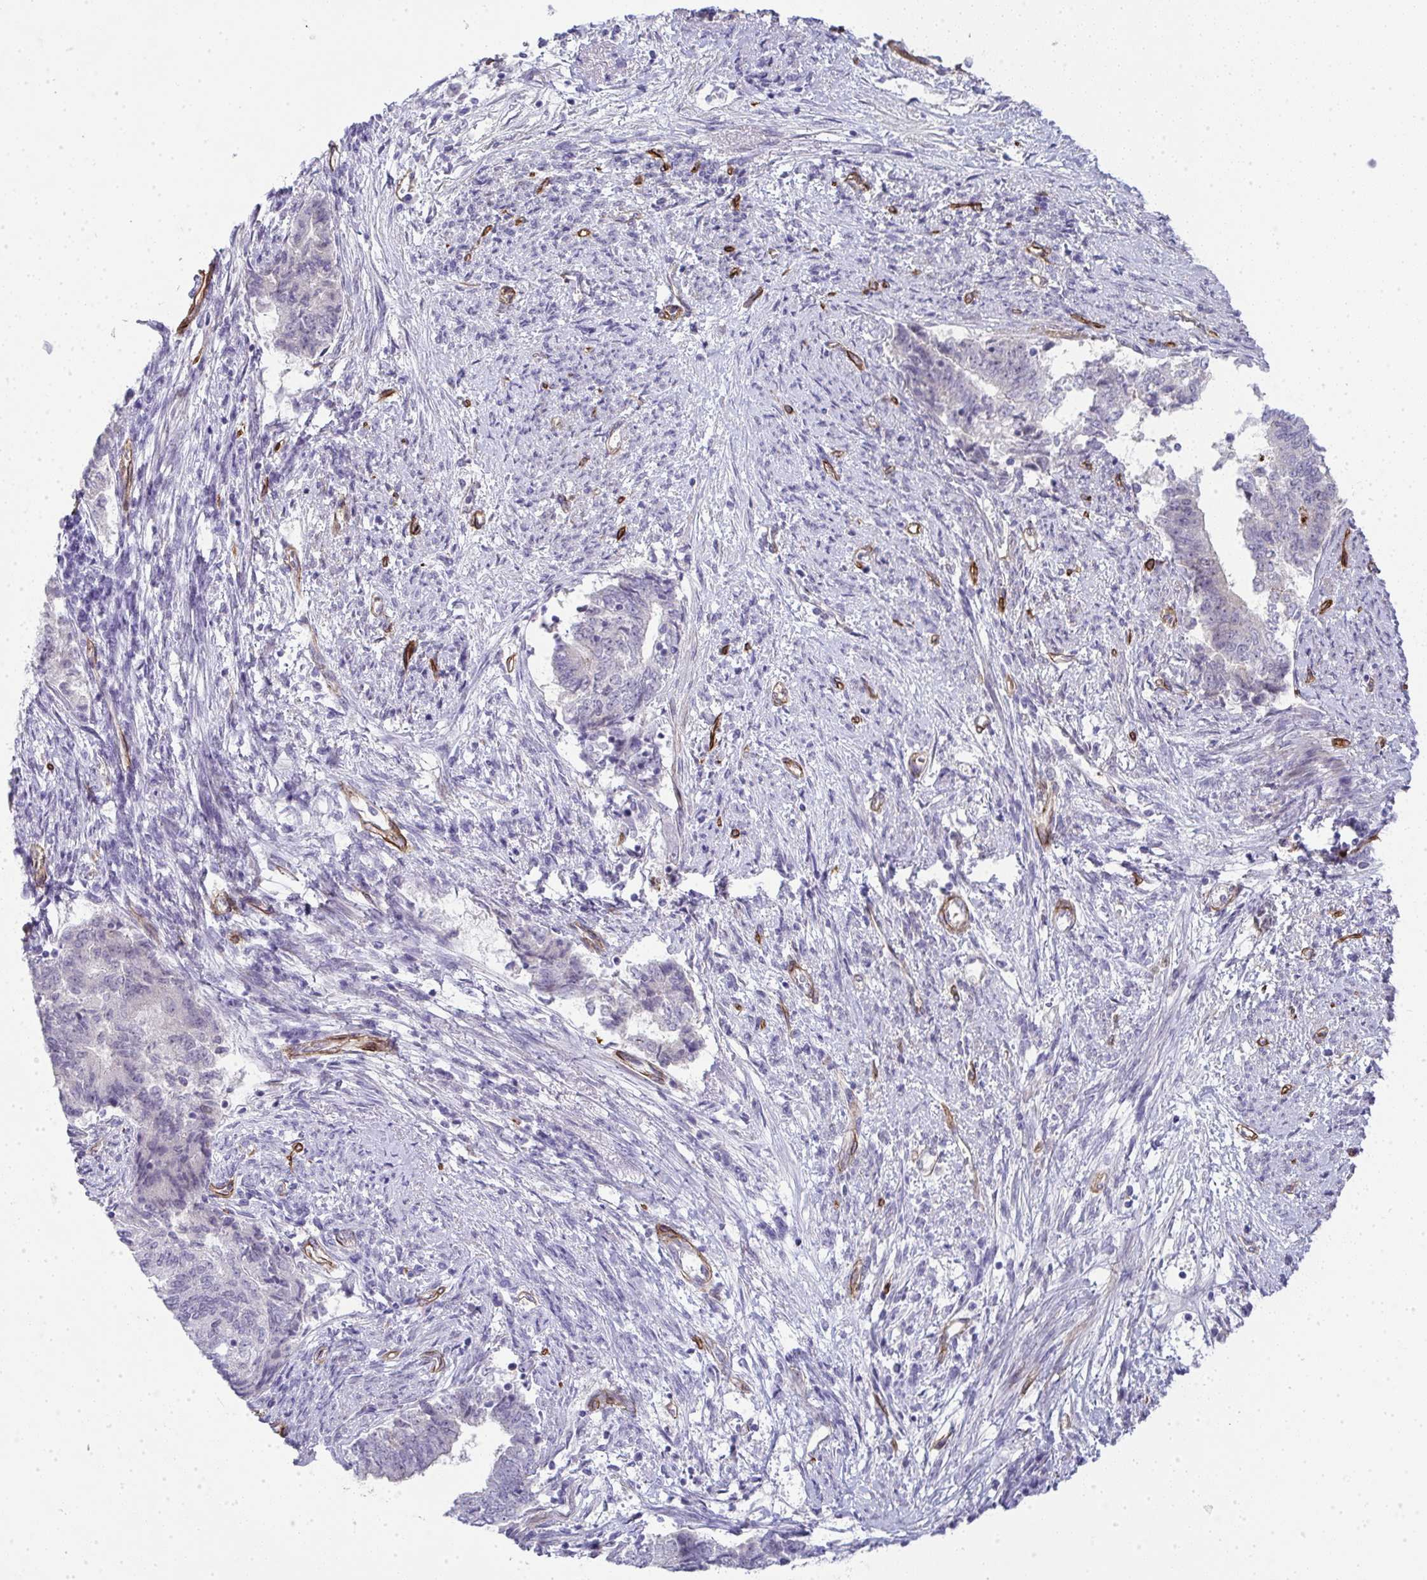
{"staining": {"intensity": "negative", "quantity": "none", "location": "none"}, "tissue": "endometrial cancer", "cell_type": "Tumor cells", "image_type": "cancer", "snomed": [{"axis": "morphology", "description": "Adenocarcinoma, NOS"}, {"axis": "topography", "description": "Endometrium"}], "caption": "Photomicrograph shows no protein staining in tumor cells of endometrial adenocarcinoma tissue.", "gene": "UBE2S", "patient": {"sex": "female", "age": 65}}